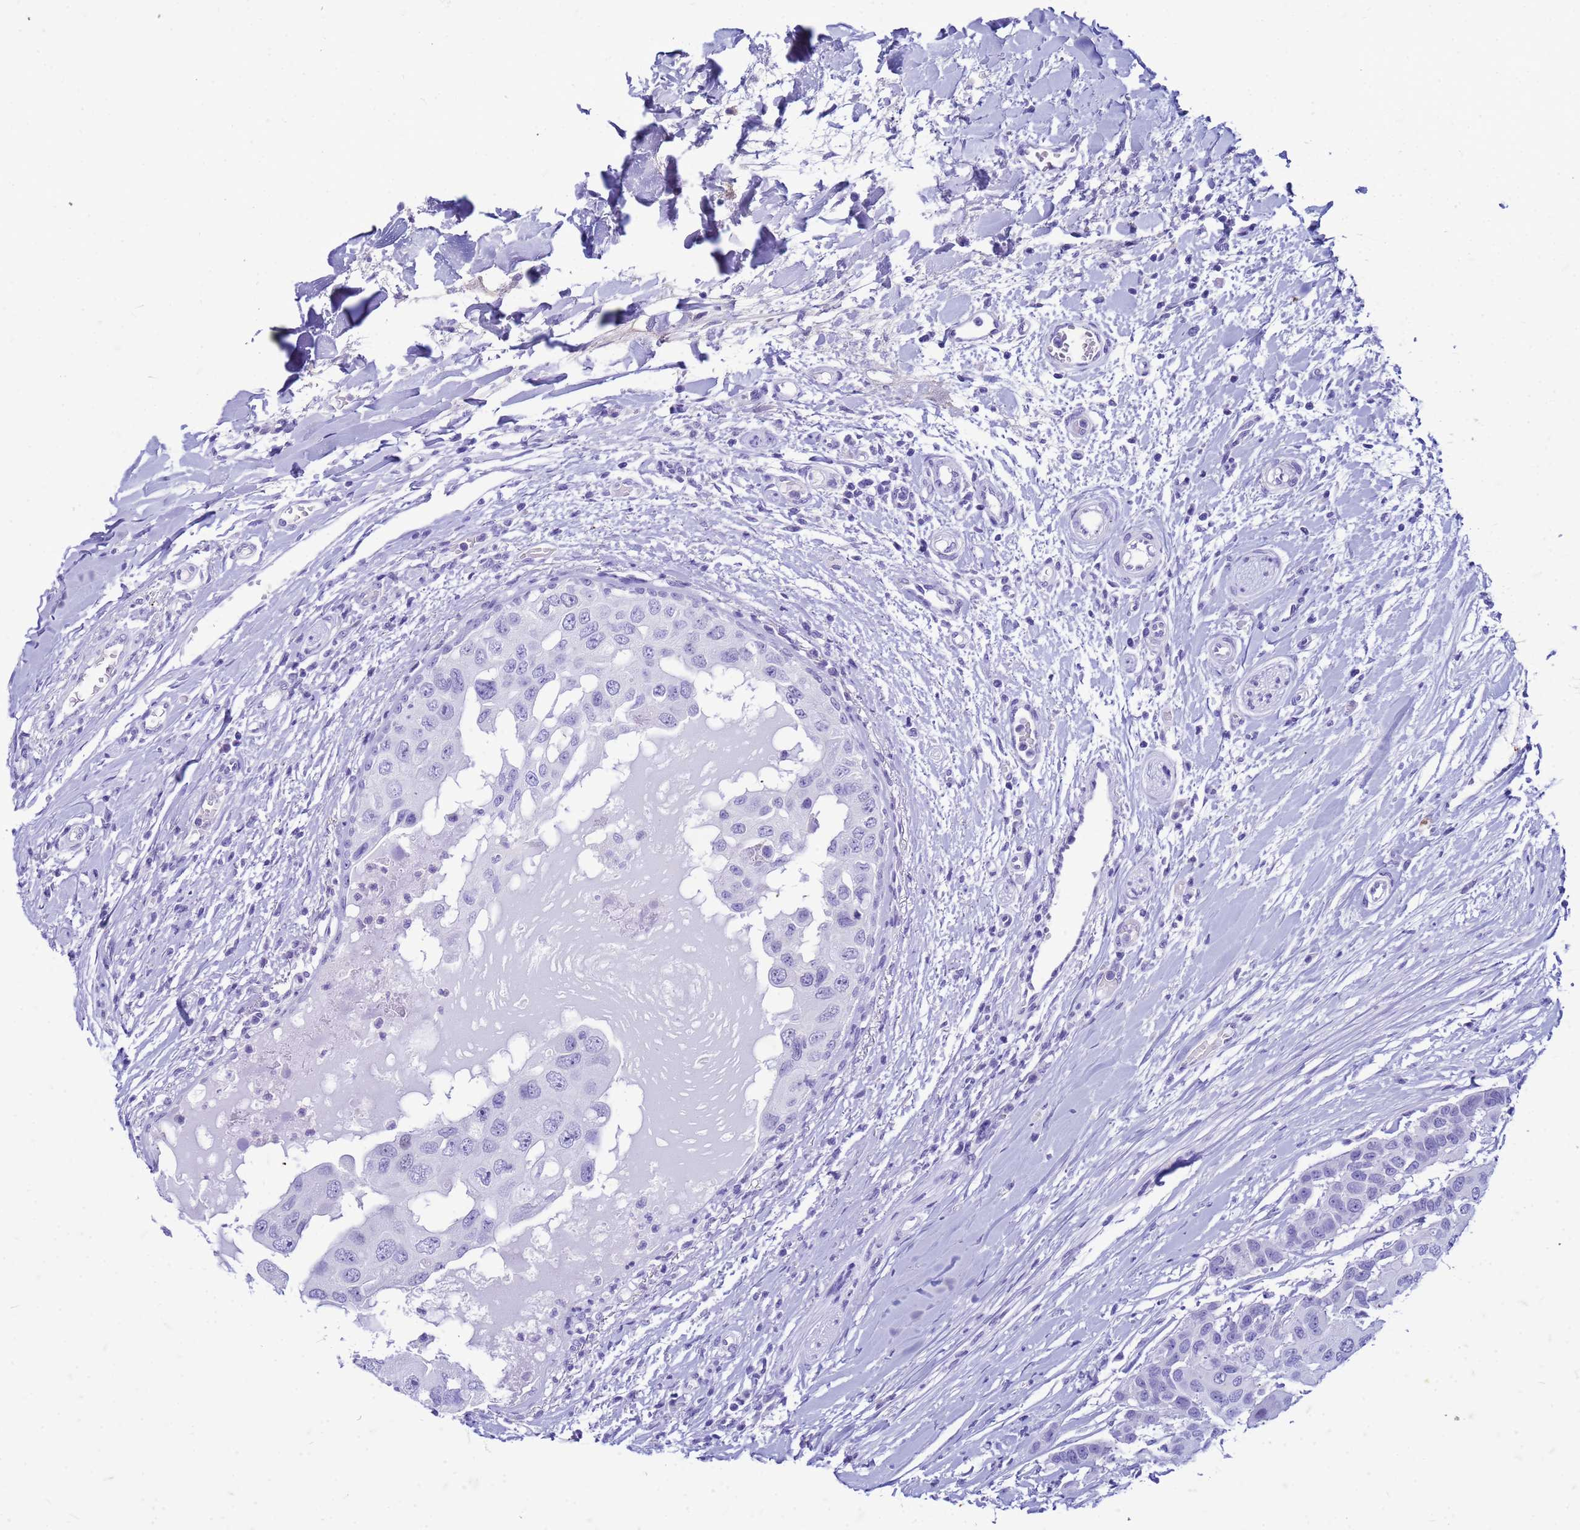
{"staining": {"intensity": "negative", "quantity": "none", "location": "none"}, "tissue": "head and neck cancer", "cell_type": "Tumor cells", "image_type": "cancer", "snomed": [{"axis": "morphology", "description": "Adenocarcinoma, NOS"}, {"axis": "morphology", "description": "Adenocarcinoma, metastatic, NOS"}, {"axis": "topography", "description": "Head-Neck"}], "caption": "This photomicrograph is of head and neck adenocarcinoma stained with IHC to label a protein in brown with the nuclei are counter-stained blue. There is no positivity in tumor cells. Brightfield microscopy of IHC stained with DAB (brown) and hematoxylin (blue), captured at high magnification.", "gene": "CFAP100", "patient": {"sex": "male", "age": 75}}